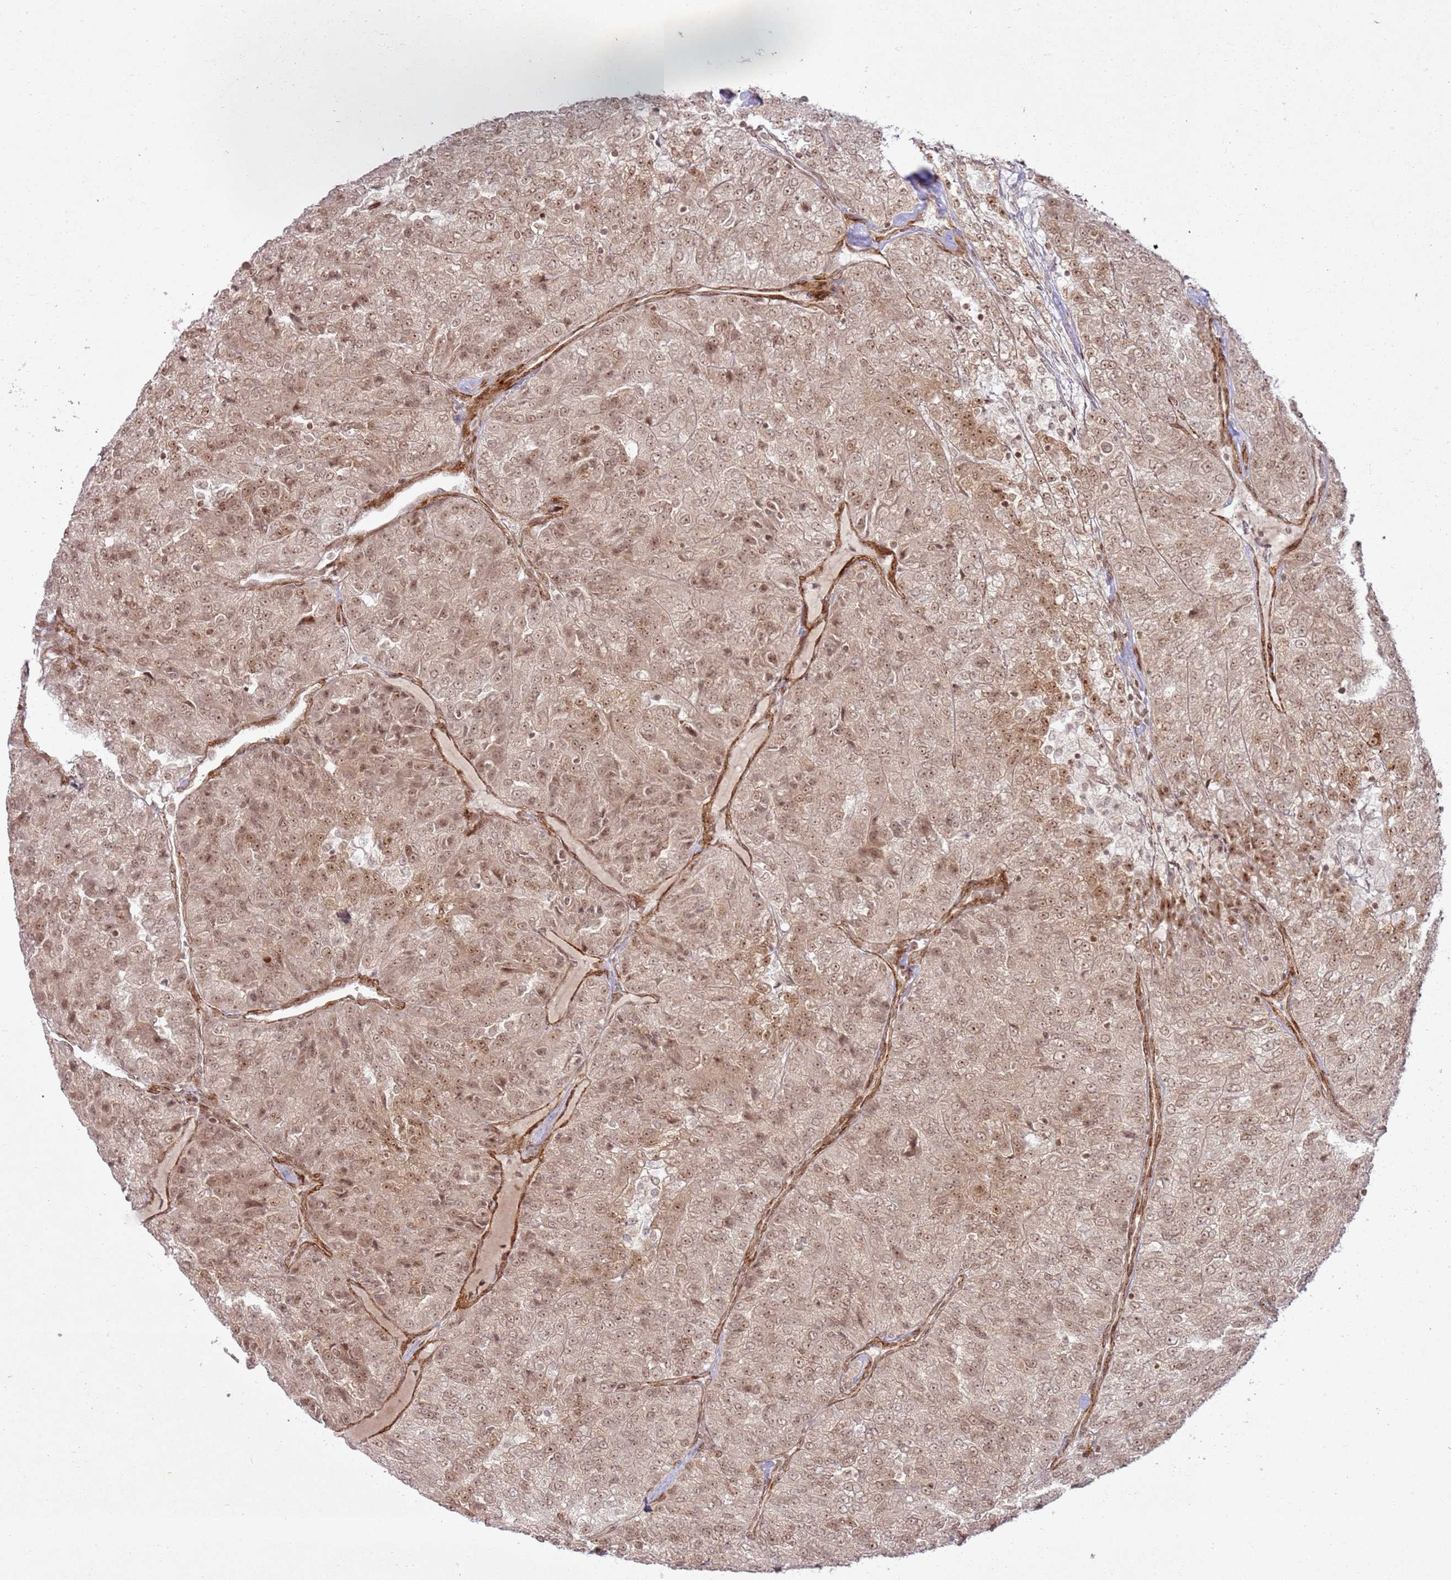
{"staining": {"intensity": "moderate", "quantity": ">75%", "location": "cytoplasmic/membranous,nuclear"}, "tissue": "renal cancer", "cell_type": "Tumor cells", "image_type": "cancer", "snomed": [{"axis": "morphology", "description": "Adenocarcinoma, NOS"}, {"axis": "topography", "description": "Kidney"}], "caption": "Immunohistochemistry (IHC) micrograph of neoplastic tissue: human renal cancer stained using immunohistochemistry demonstrates medium levels of moderate protein expression localized specifically in the cytoplasmic/membranous and nuclear of tumor cells, appearing as a cytoplasmic/membranous and nuclear brown color.", "gene": "KLHL36", "patient": {"sex": "female", "age": 63}}